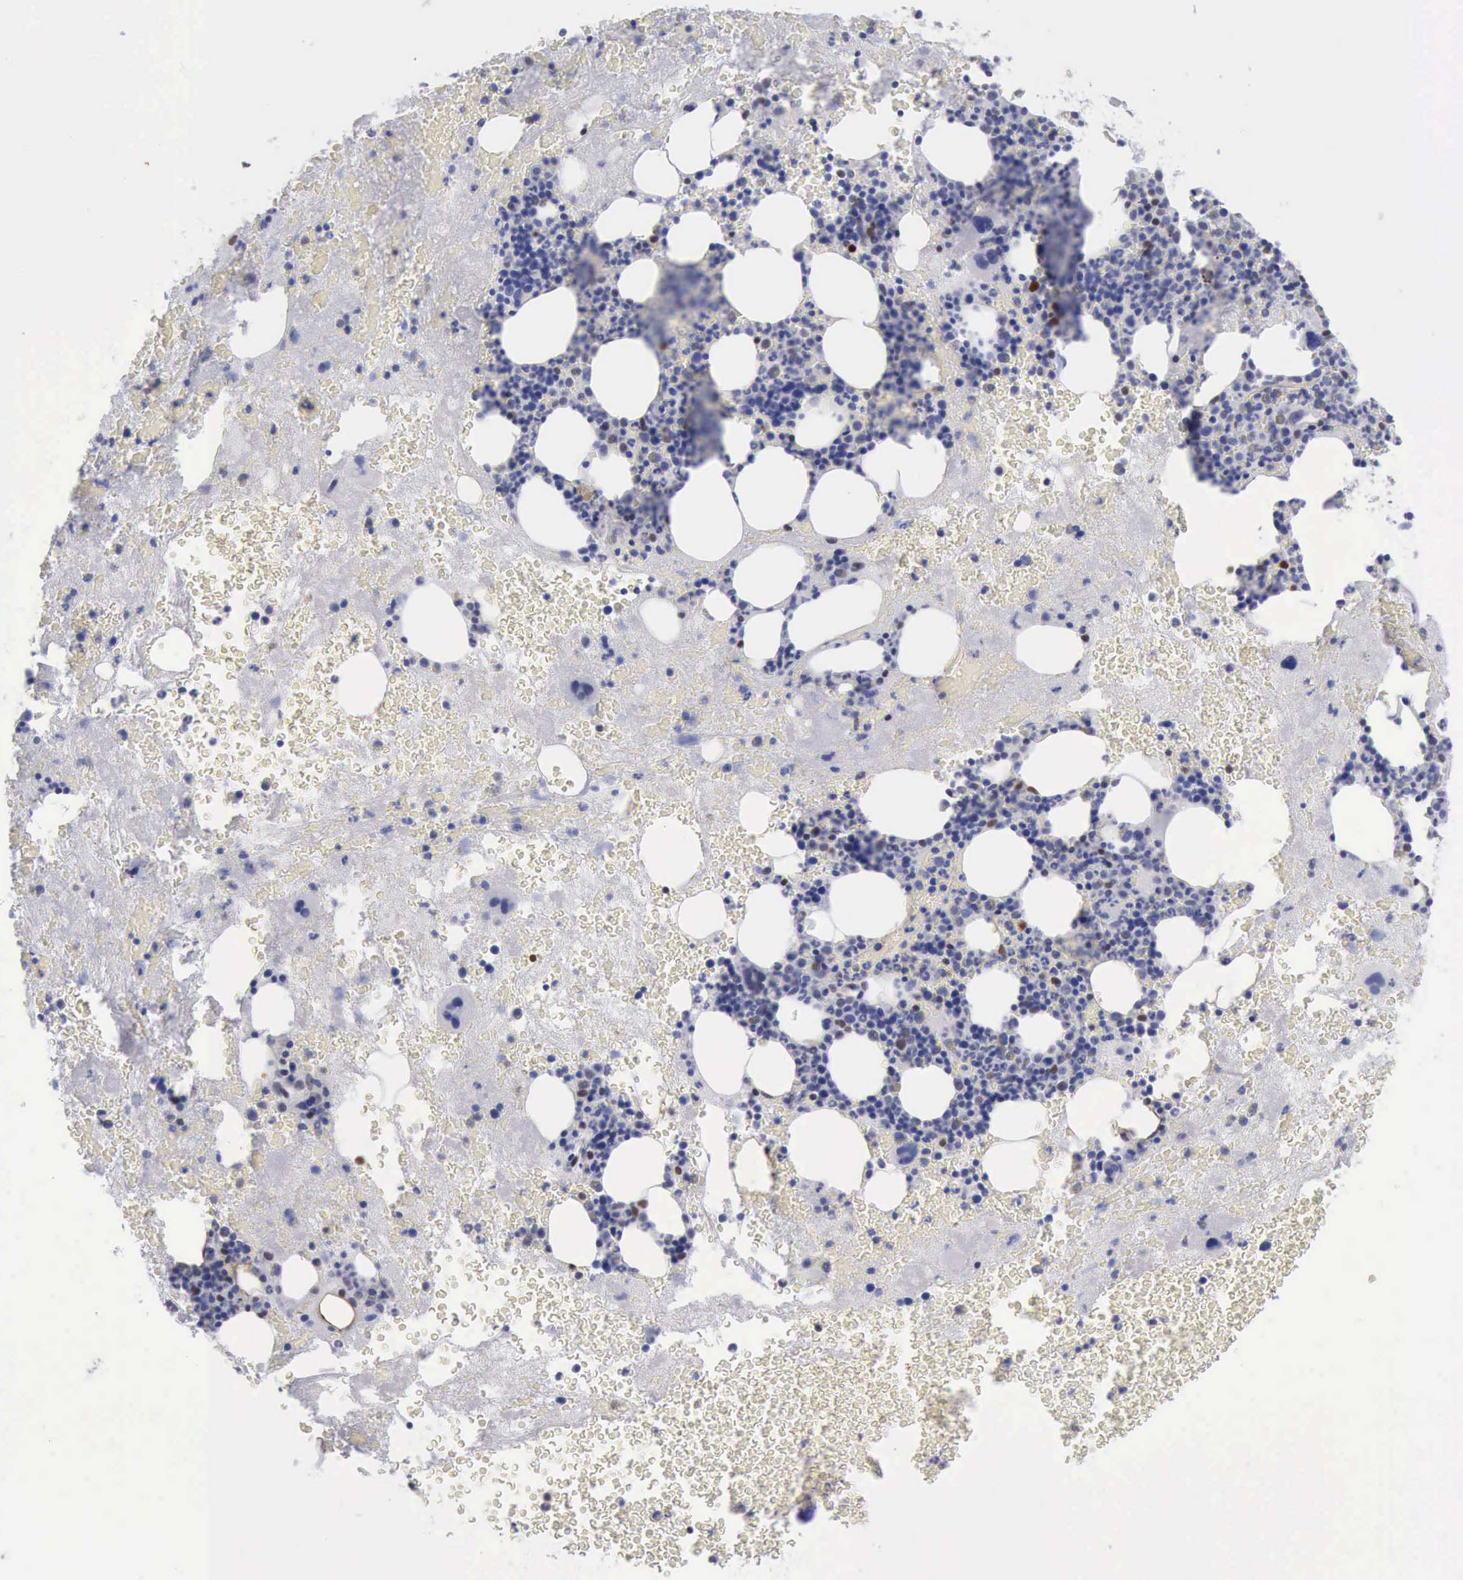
{"staining": {"intensity": "weak", "quantity": "<25%", "location": "nuclear"}, "tissue": "bone marrow", "cell_type": "Hematopoietic cells", "image_type": "normal", "snomed": [{"axis": "morphology", "description": "Normal tissue, NOS"}, {"axis": "topography", "description": "Bone marrow"}], "caption": "Immunohistochemistry image of normal human bone marrow stained for a protein (brown), which exhibits no staining in hematopoietic cells.", "gene": "SATB2", "patient": {"sex": "male", "age": 76}}